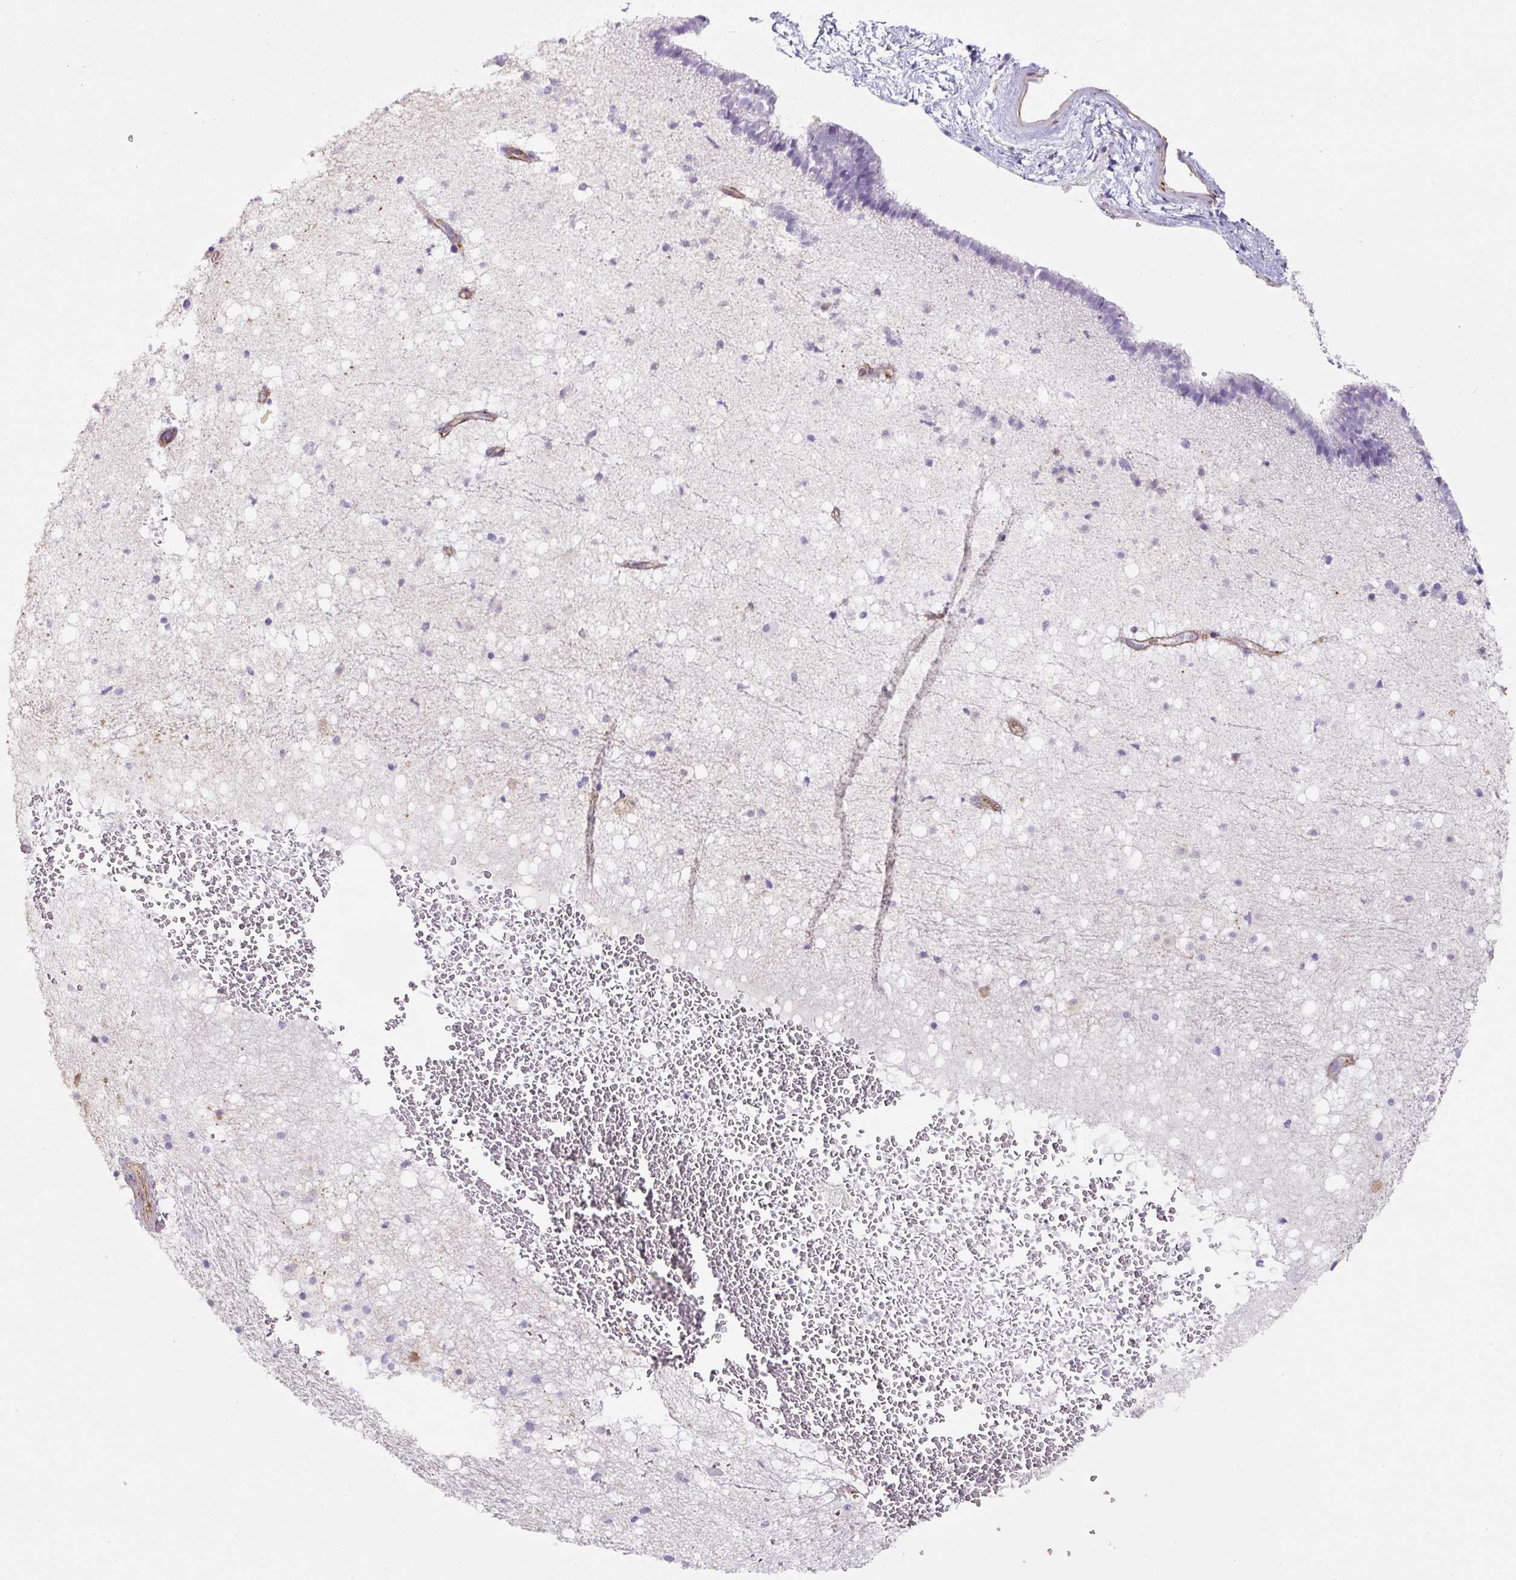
{"staining": {"intensity": "negative", "quantity": "none", "location": "none"}, "tissue": "caudate", "cell_type": "Glial cells", "image_type": "normal", "snomed": [{"axis": "morphology", "description": "Normal tissue, NOS"}, {"axis": "topography", "description": "Lateral ventricle wall"}], "caption": "A micrograph of human caudate is negative for staining in glial cells. (Stains: DAB immunohistochemistry (IHC) with hematoxylin counter stain, Microscopy: brightfield microscopy at high magnification).", "gene": "OR52N1", "patient": {"sex": "male", "age": 37}}